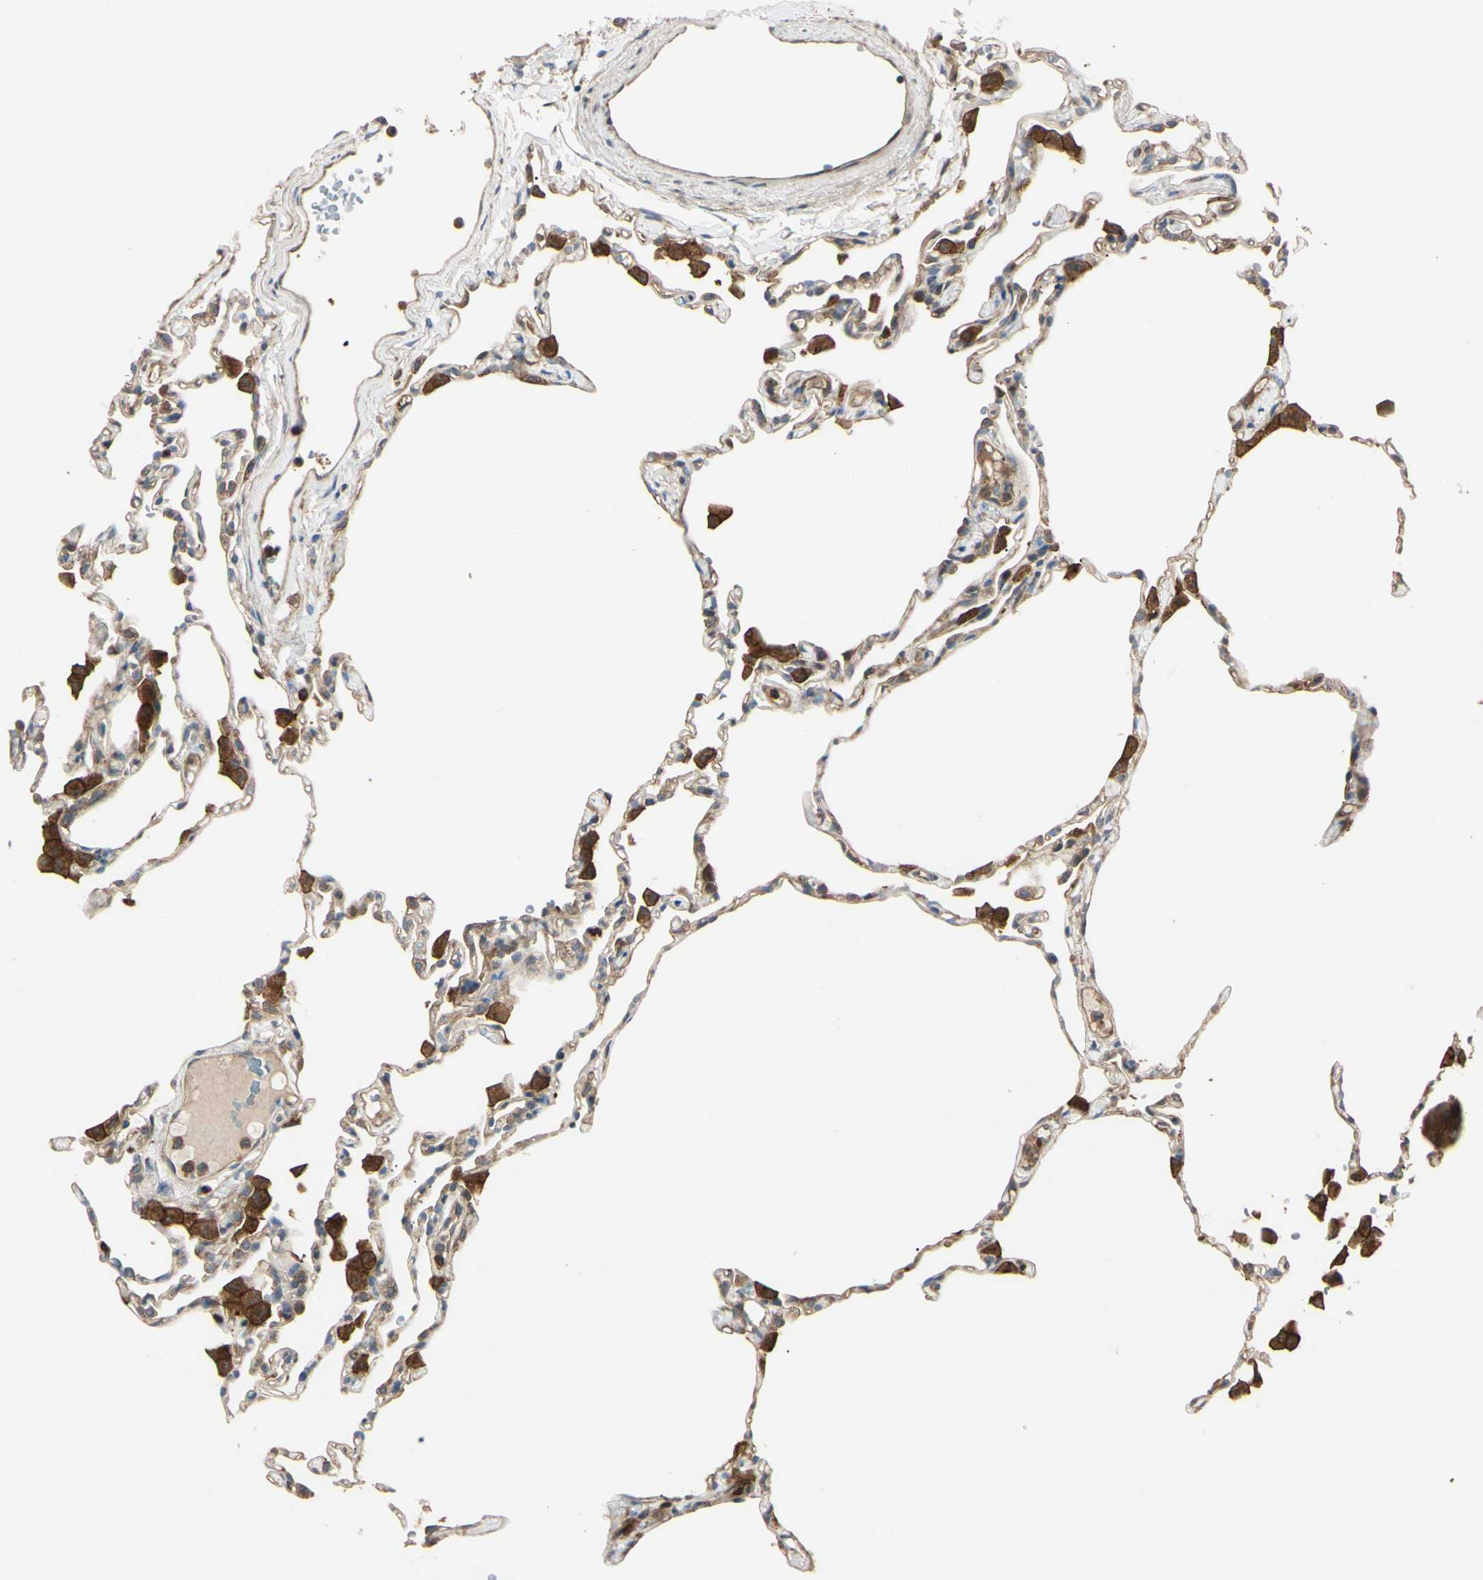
{"staining": {"intensity": "weak", "quantity": "25%-75%", "location": "cytoplasmic/membranous"}, "tissue": "lung", "cell_type": "Alveolar cells", "image_type": "normal", "snomed": [{"axis": "morphology", "description": "Normal tissue, NOS"}, {"axis": "topography", "description": "Lung"}], "caption": "Immunohistochemistry (DAB) staining of normal lung shows weak cytoplasmic/membranous protein staining in about 25%-75% of alveolar cells.", "gene": "PTPN12", "patient": {"sex": "female", "age": 49}}